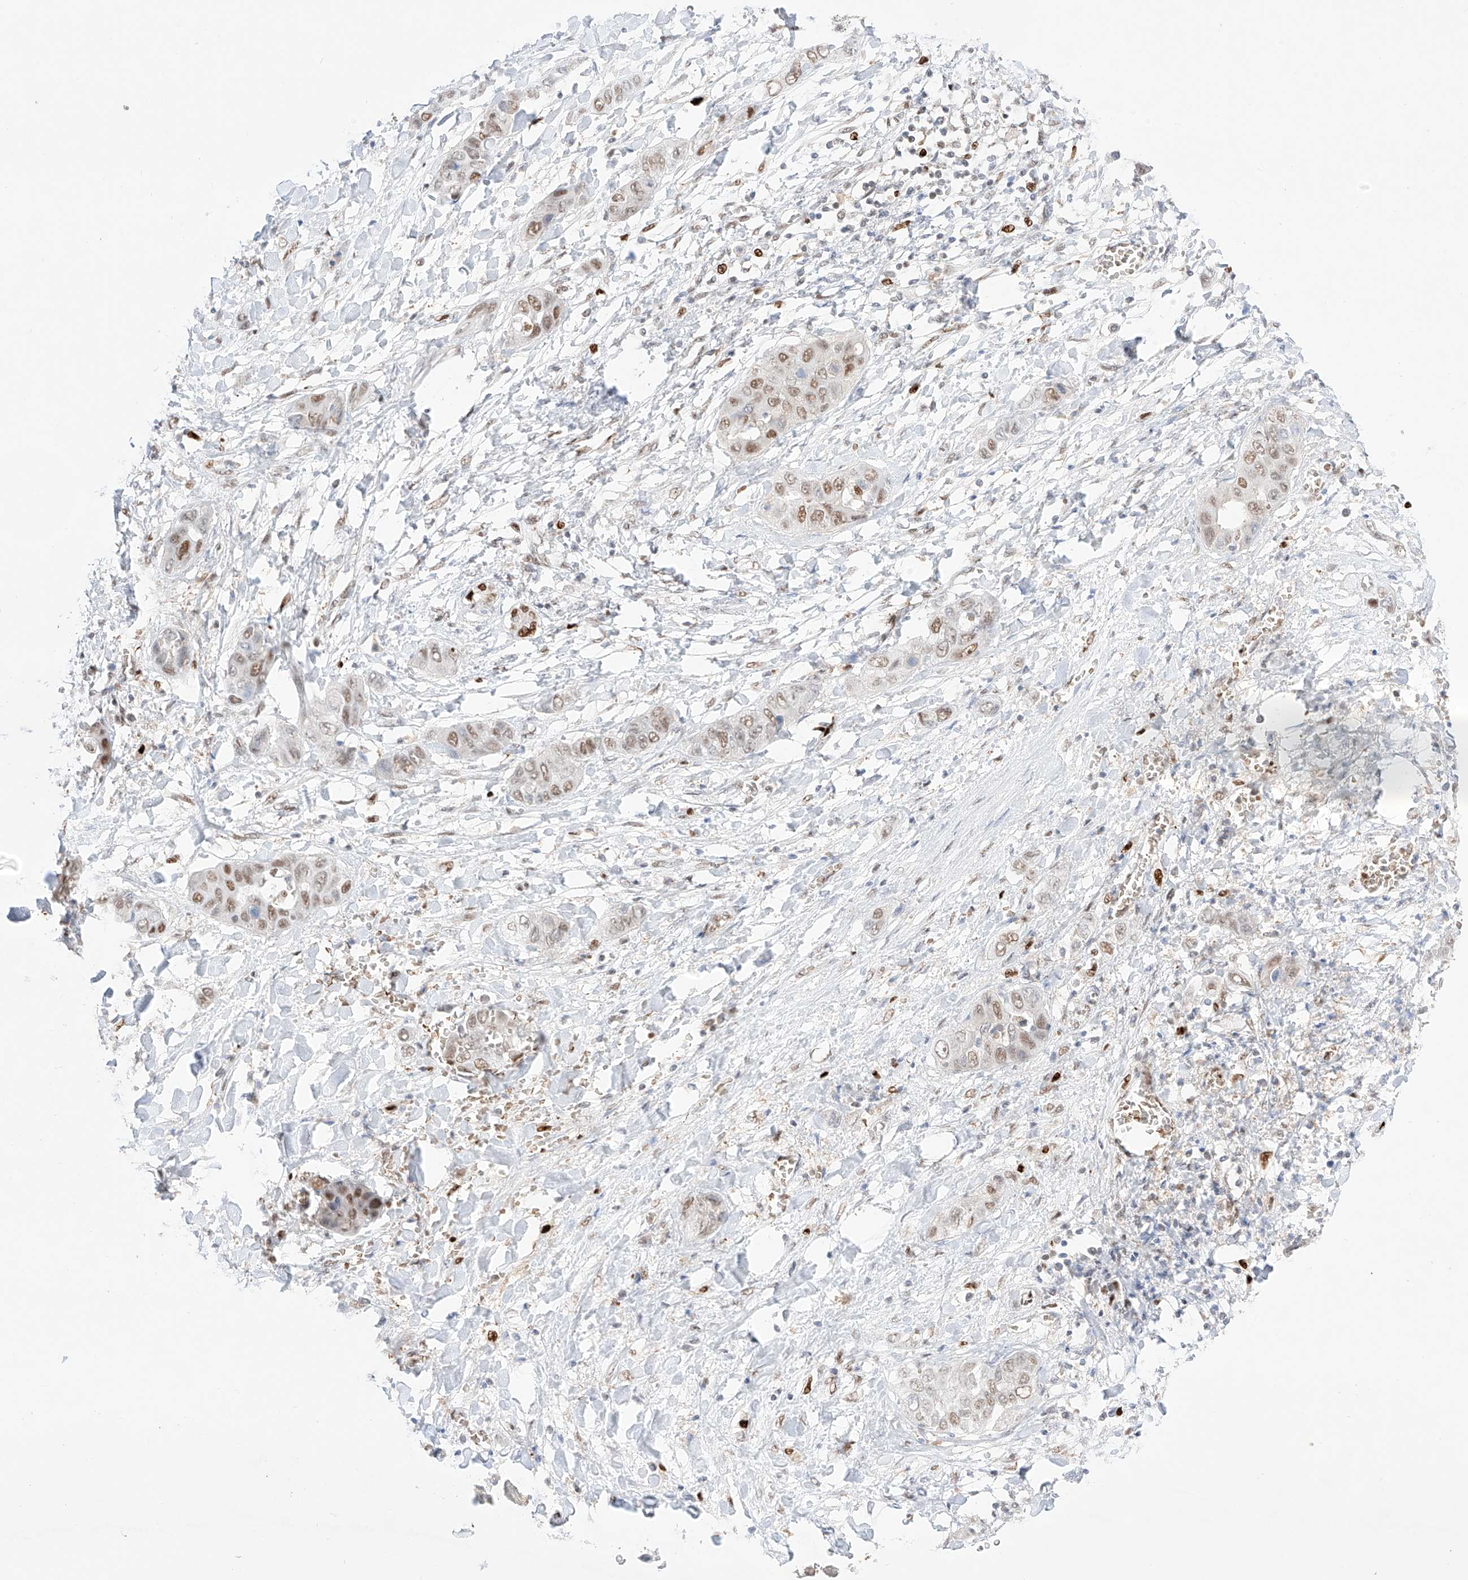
{"staining": {"intensity": "moderate", "quantity": ">75%", "location": "nuclear"}, "tissue": "liver cancer", "cell_type": "Tumor cells", "image_type": "cancer", "snomed": [{"axis": "morphology", "description": "Cholangiocarcinoma"}, {"axis": "topography", "description": "Liver"}], "caption": "A brown stain labels moderate nuclear positivity of a protein in human liver cholangiocarcinoma tumor cells.", "gene": "APIP", "patient": {"sex": "female", "age": 52}}